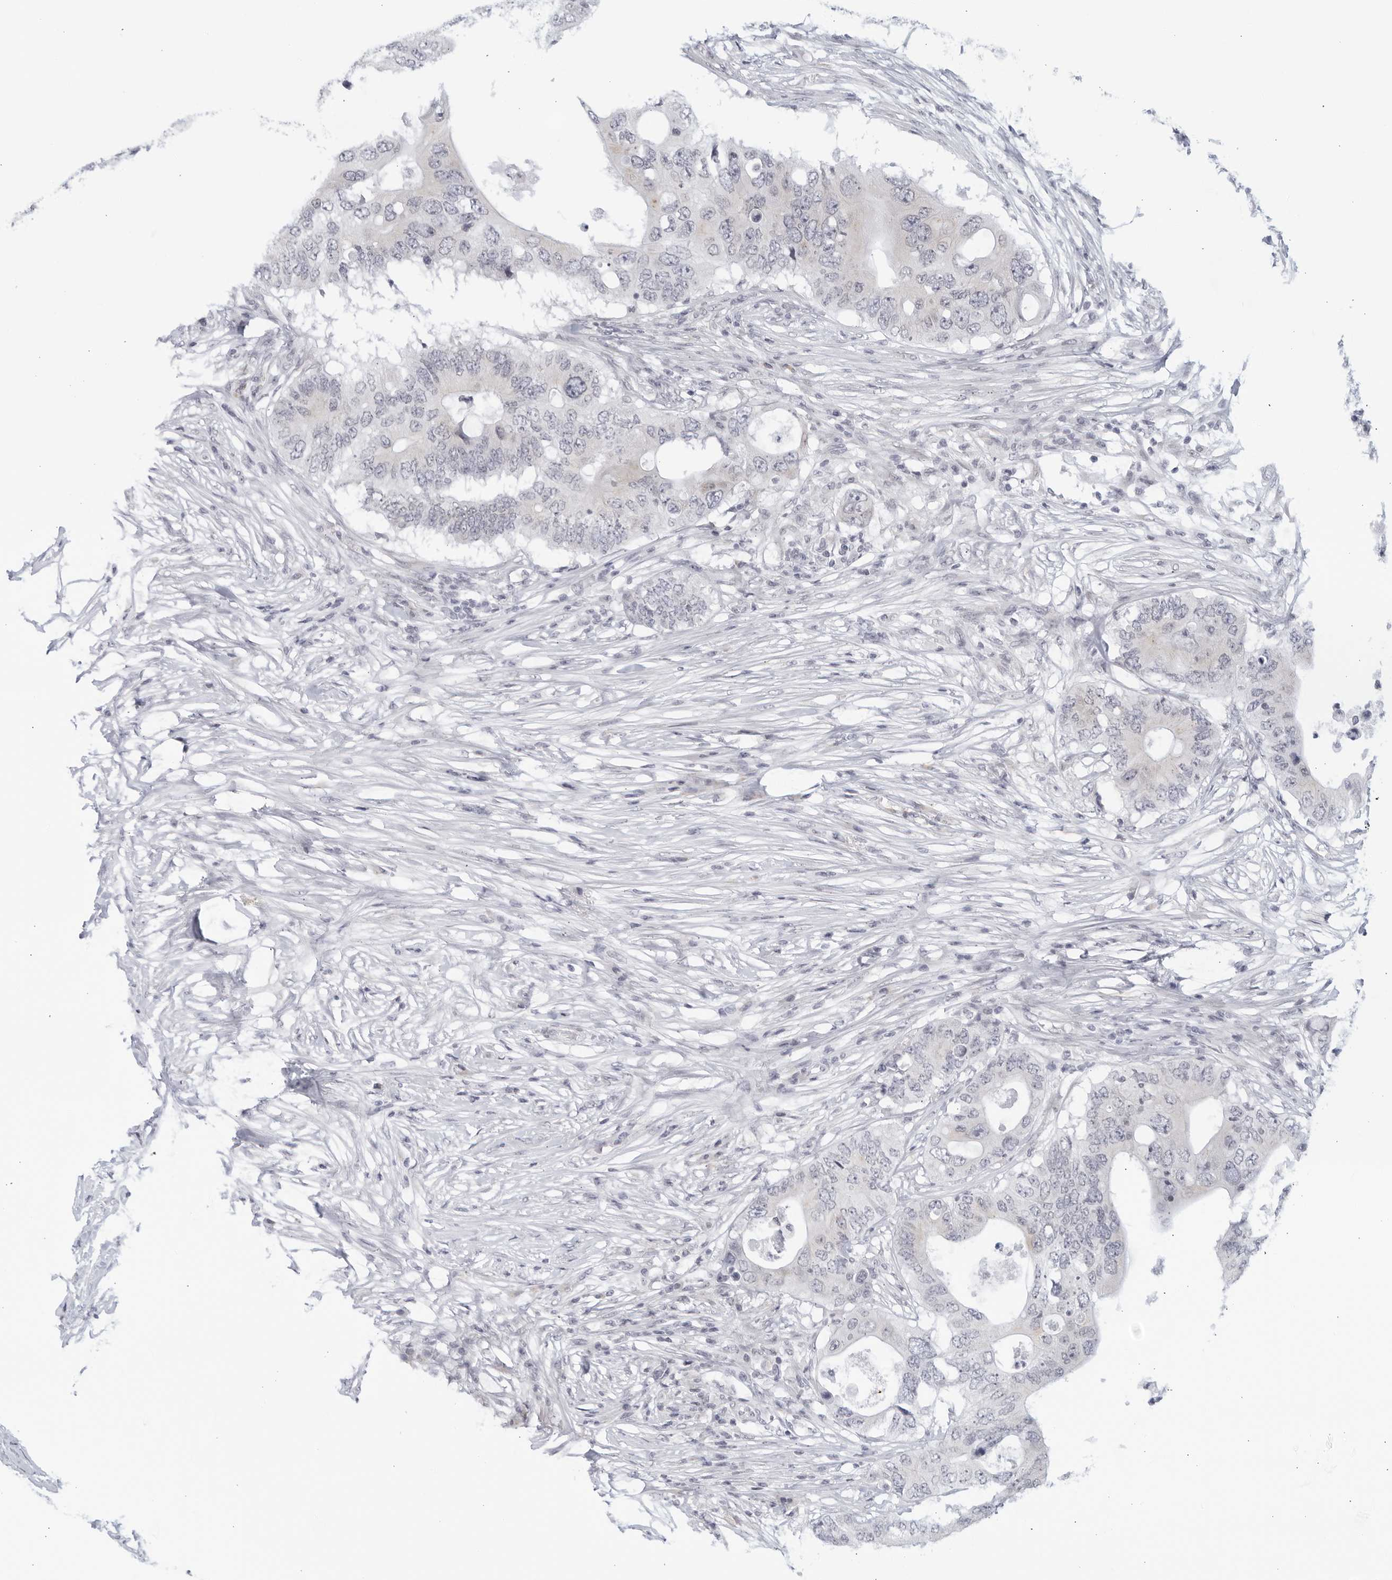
{"staining": {"intensity": "weak", "quantity": "<25%", "location": "cytoplasmic/membranous"}, "tissue": "colorectal cancer", "cell_type": "Tumor cells", "image_type": "cancer", "snomed": [{"axis": "morphology", "description": "Adenocarcinoma, NOS"}, {"axis": "topography", "description": "Colon"}], "caption": "IHC of human colorectal cancer (adenocarcinoma) displays no expression in tumor cells. (Brightfield microscopy of DAB immunohistochemistry (IHC) at high magnification).", "gene": "WDTC1", "patient": {"sex": "male", "age": 71}}